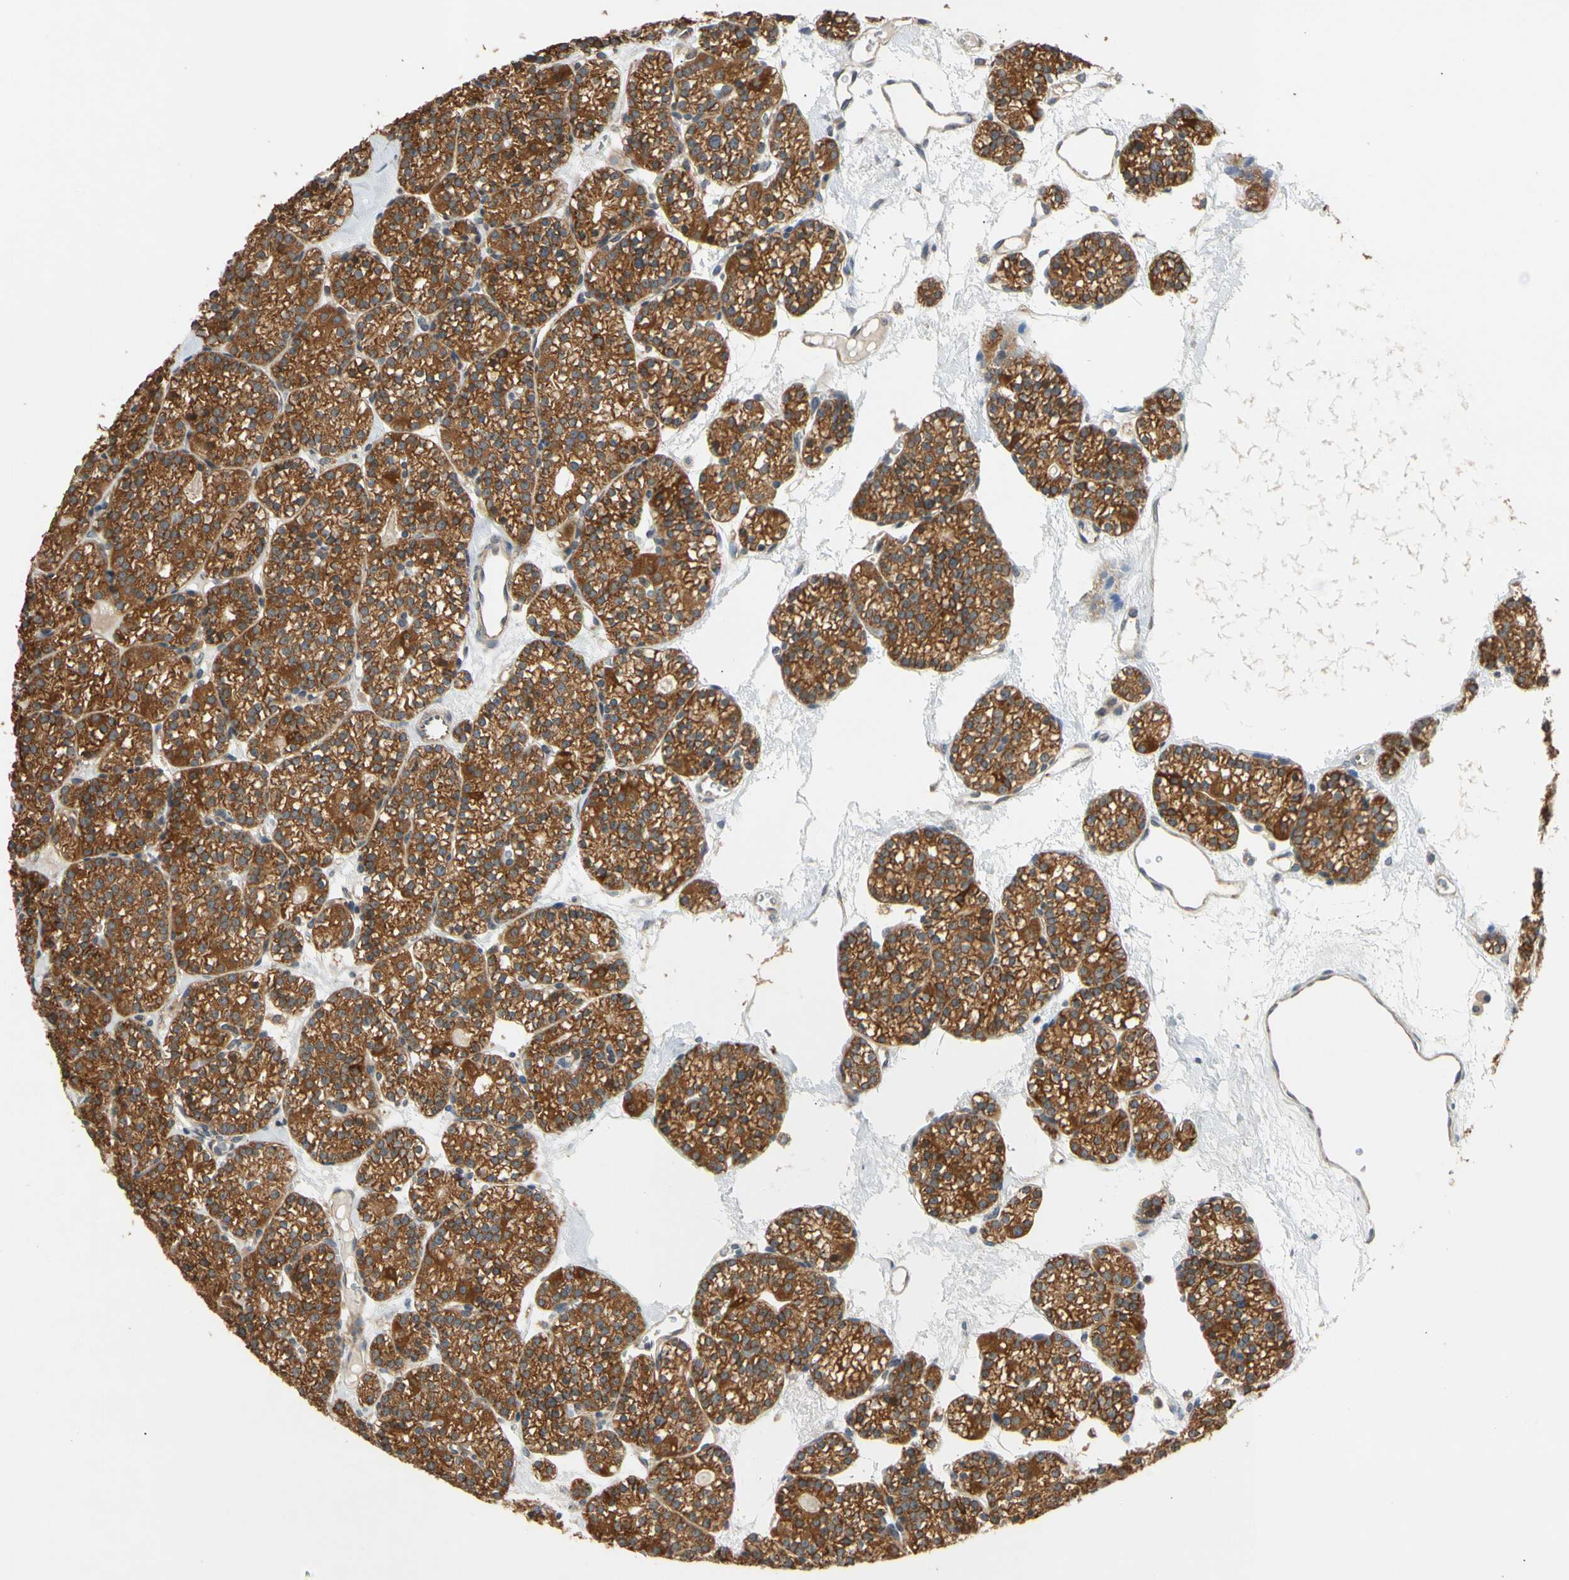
{"staining": {"intensity": "strong", "quantity": ">75%", "location": "cytoplasmic/membranous"}, "tissue": "parathyroid gland", "cell_type": "Glandular cells", "image_type": "normal", "snomed": [{"axis": "morphology", "description": "Normal tissue, NOS"}, {"axis": "topography", "description": "Parathyroid gland"}], "caption": "DAB (3,3'-diaminobenzidine) immunohistochemical staining of unremarkable parathyroid gland reveals strong cytoplasmic/membranous protein staining in approximately >75% of glandular cells.", "gene": "ANKHD1", "patient": {"sex": "female", "age": 64}}